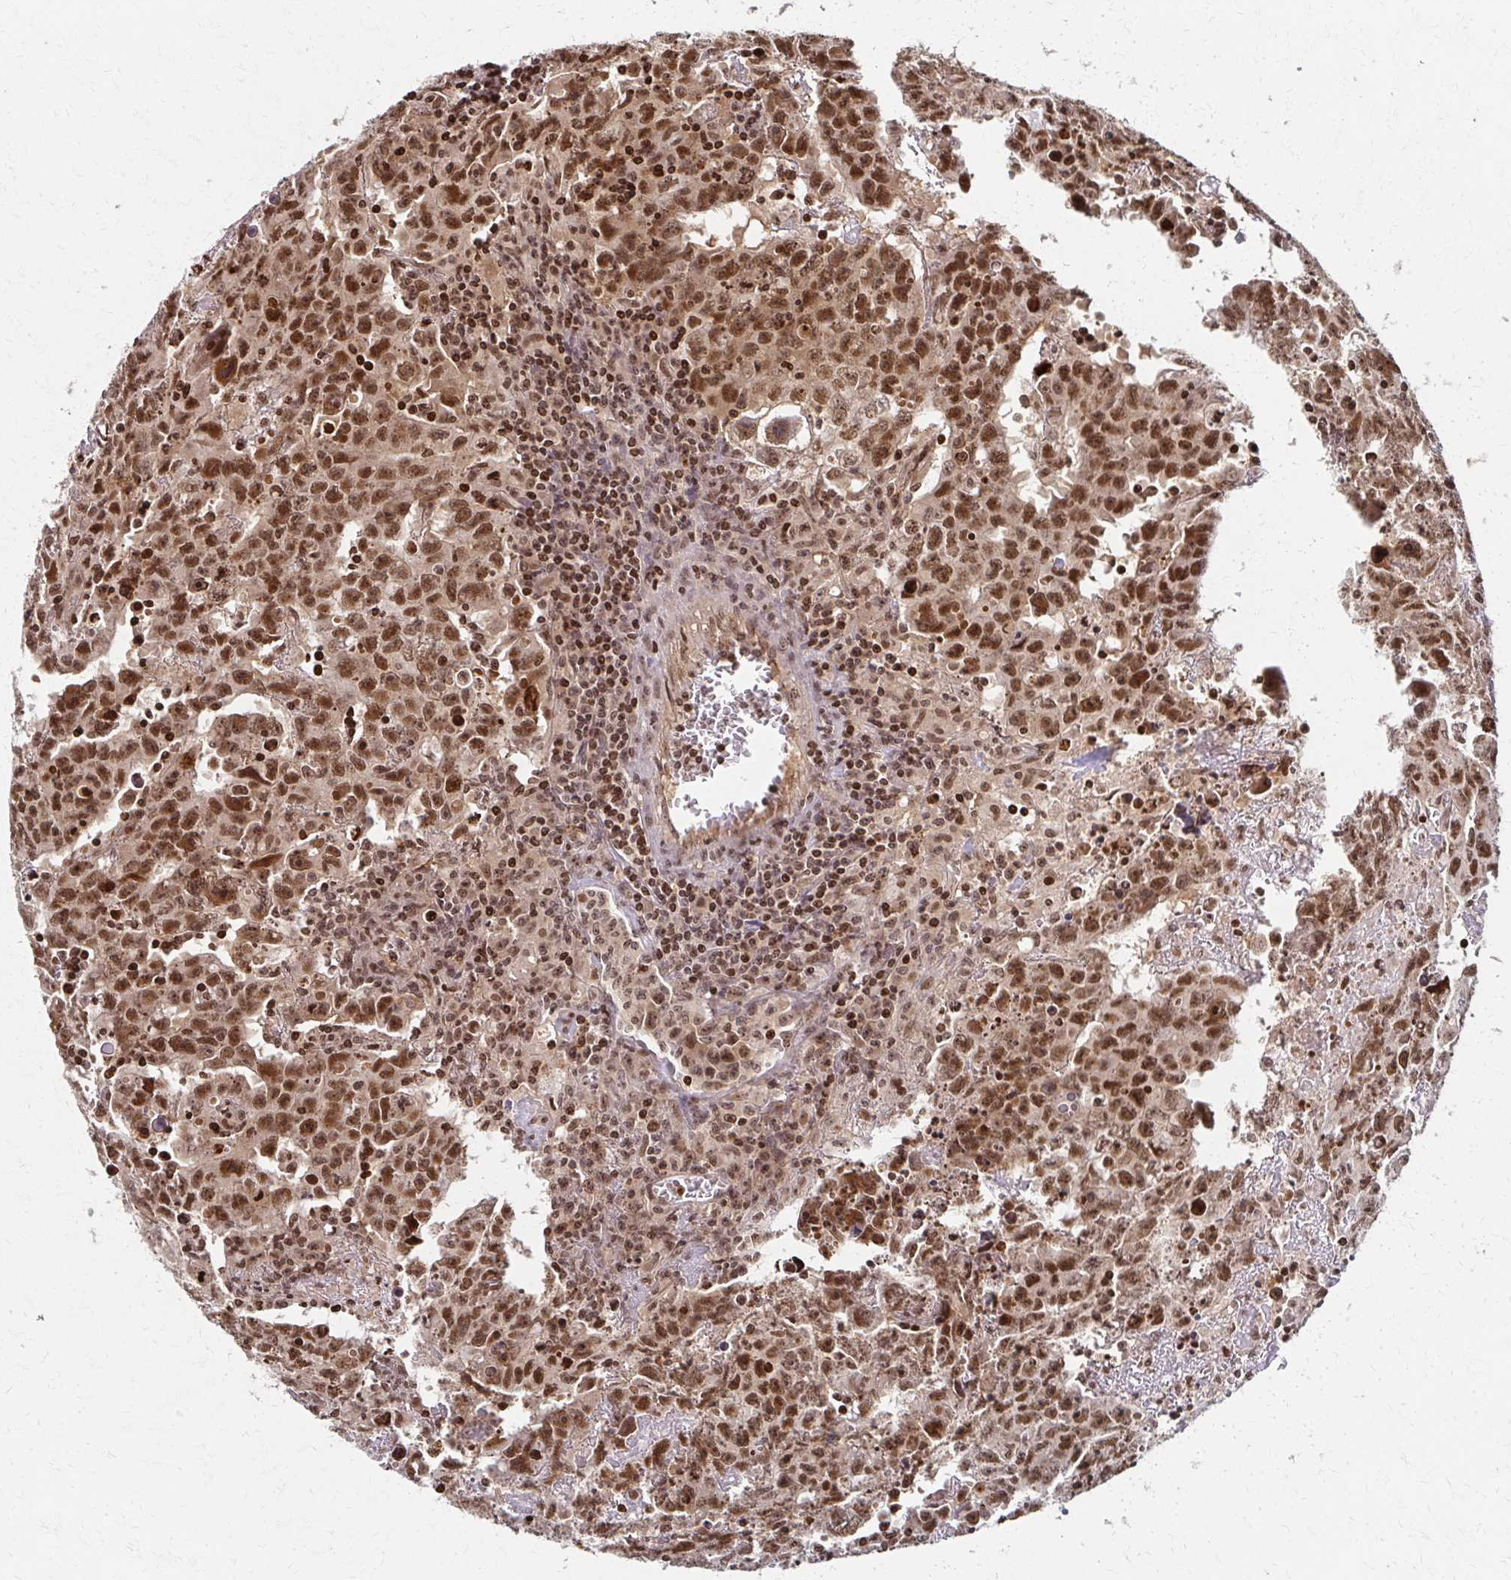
{"staining": {"intensity": "moderate", "quantity": ">75%", "location": "nuclear"}, "tissue": "testis cancer", "cell_type": "Tumor cells", "image_type": "cancer", "snomed": [{"axis": "morphology", "description": "Carcinoma, Embryonal, NOS"}, {"axis": "topography", "description": "Testis"}], "caption": "Testis cancer stained for a protein displays moderate nuclear positivity in tumor cells.", "gene": "PSMD7", "patient": {"sex": "male", "age": 22}}